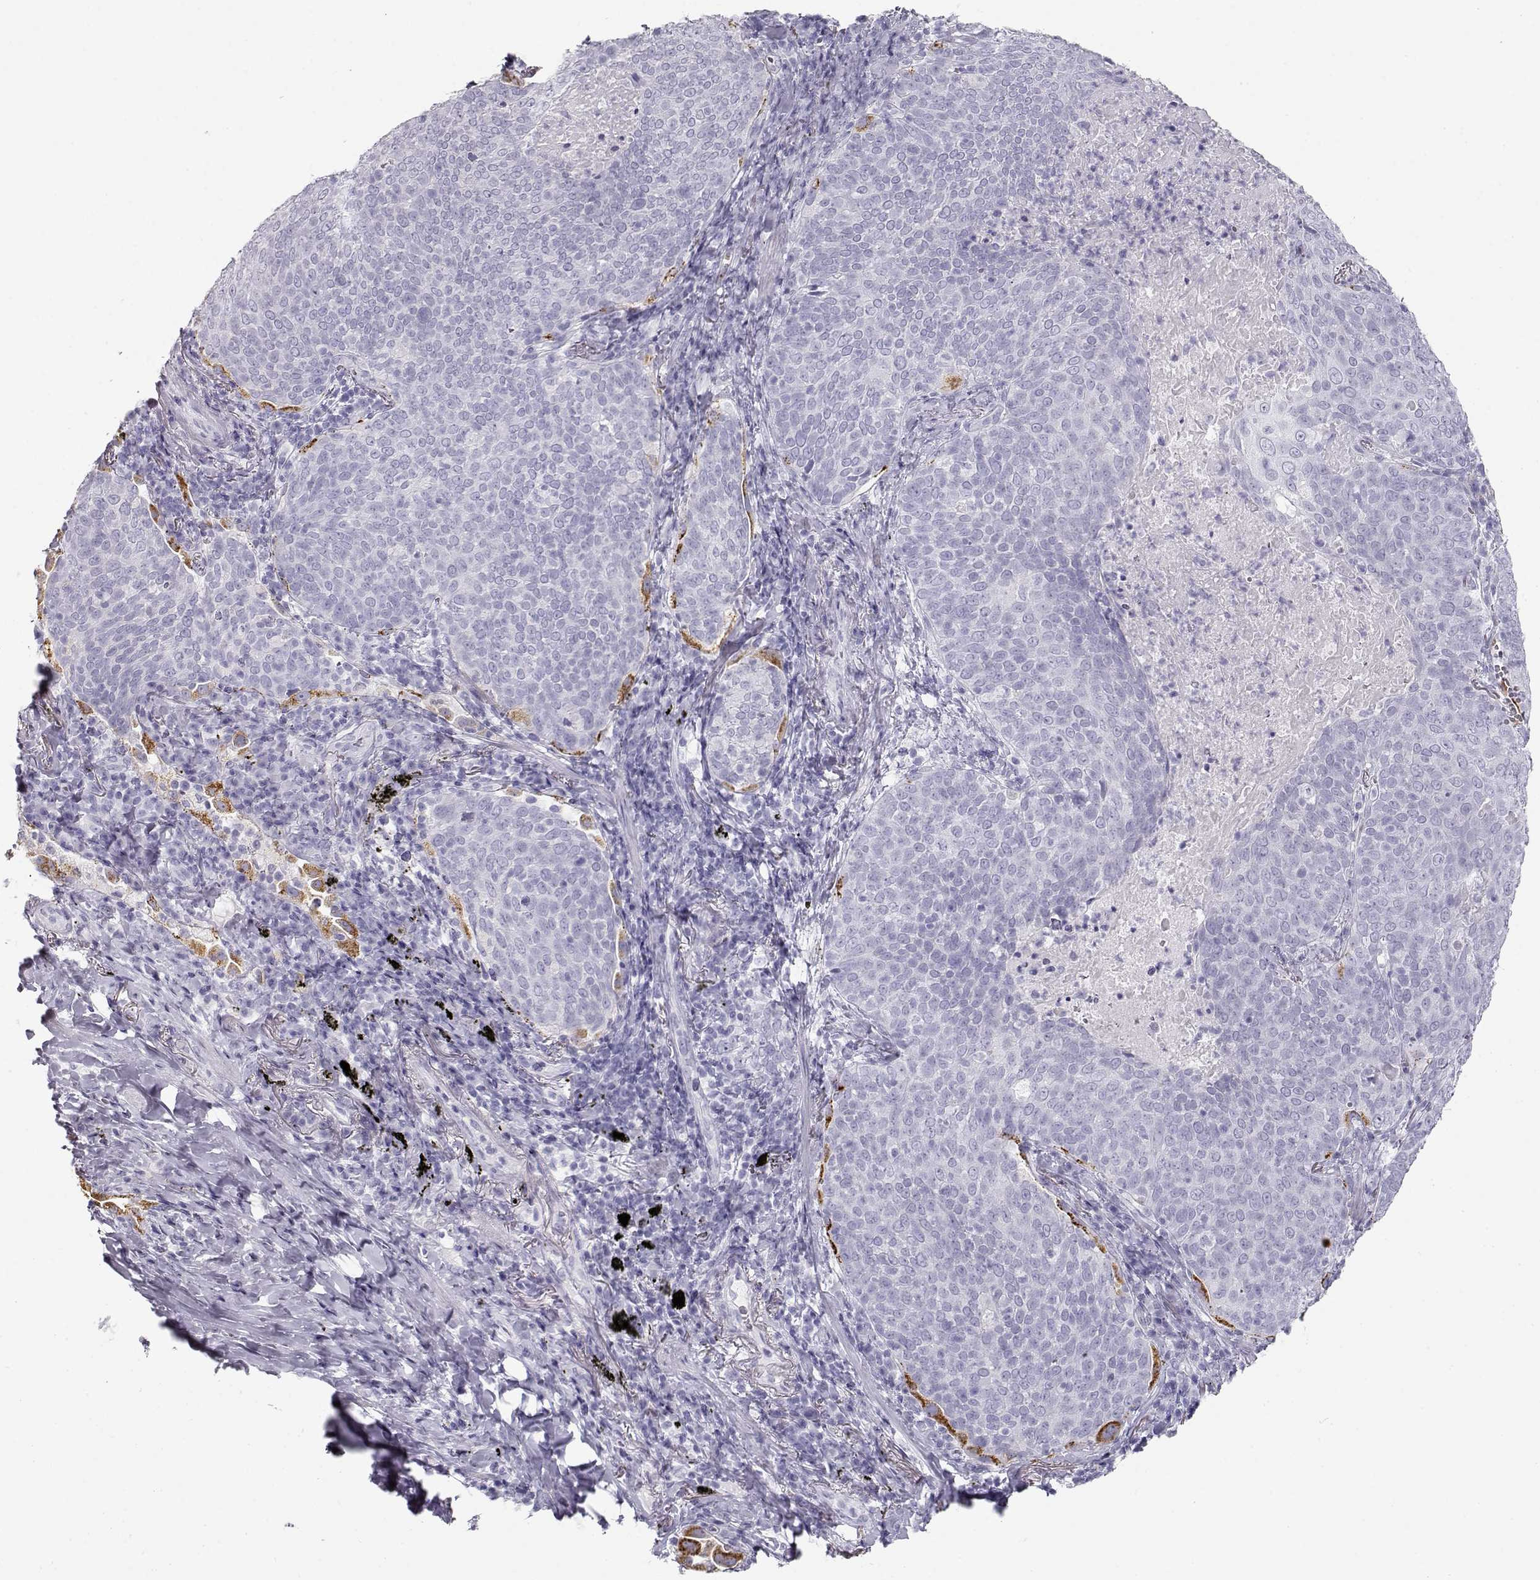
{"staining": {"intensity": "negative", "quantity": "none", "location": "none"}, "tissue": "lung cancer", "cell_type": "Tumor cells", "image_type": "cancer", "snomed": [{"axis": "morphology", "description": "Squamous cell carcinoma, NOS"}, {"axis": "topography", "description": "Lung"}], "caption": "Lung cancer (squamous cell carcinoma) was stained to show a protein in brown. There is no significant positivity in tumor cells.", "gene": "TKTL1", "patient": {"sex": "male", "age": 82}}